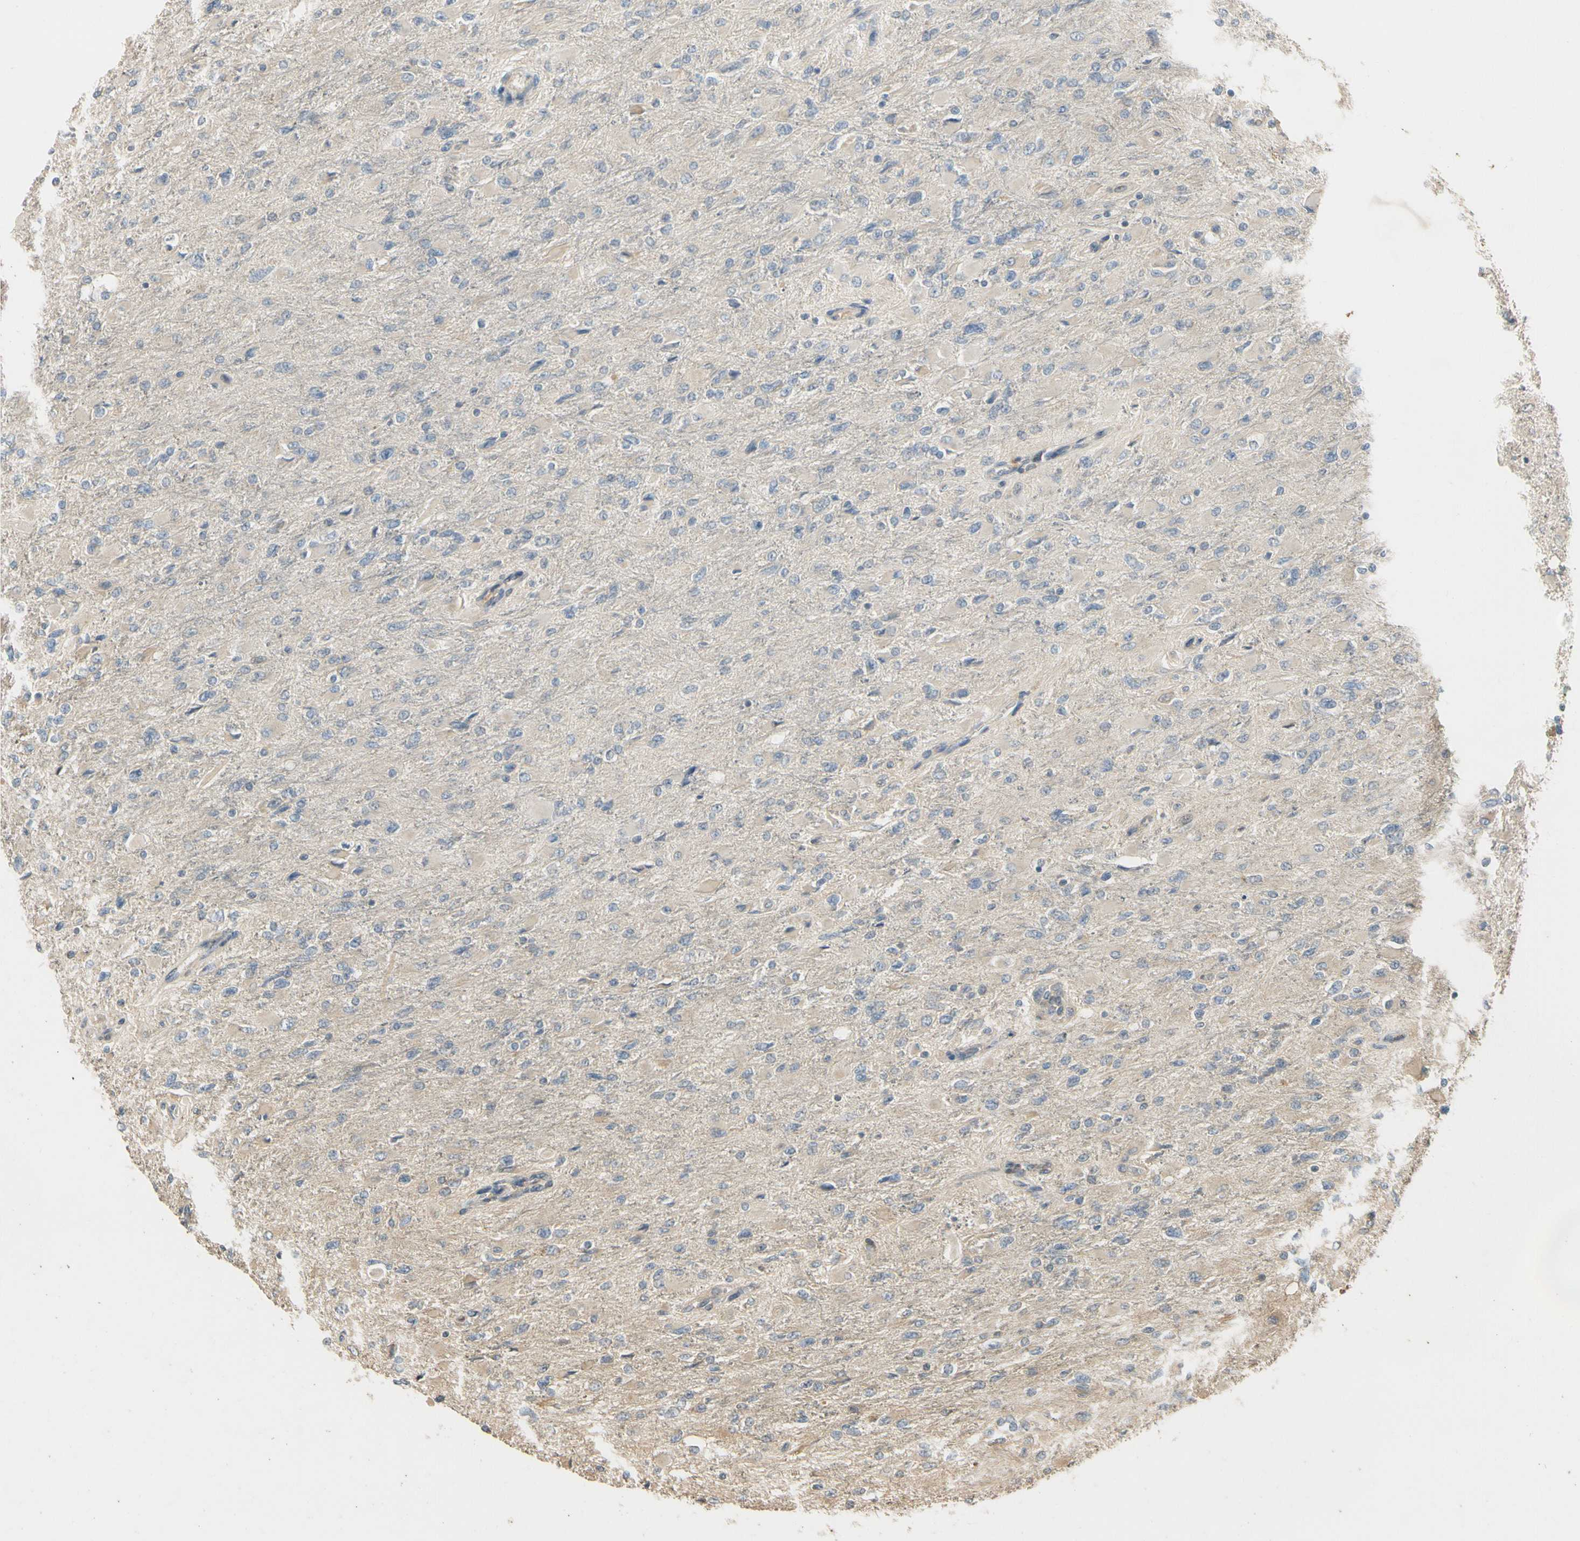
{"staining": {"intensity": "negative", "quantity": "none", "location": "none"}, "tissue": "glioma", "cell_type": "Tumor cells", "image_type": "cancer", "snomed": [{"axis": "morphology", "description": "Glioma, malignant, High grade"}, {"axis": "topography", "description": "Cerebral cortex"}], "caption": "Histopathology image shows no protein positivity in tumor cells of malignant glioma (high-grade) tissue.", "gene": "ATP2C1", "patient": {"sex": "female", "age": 36}}